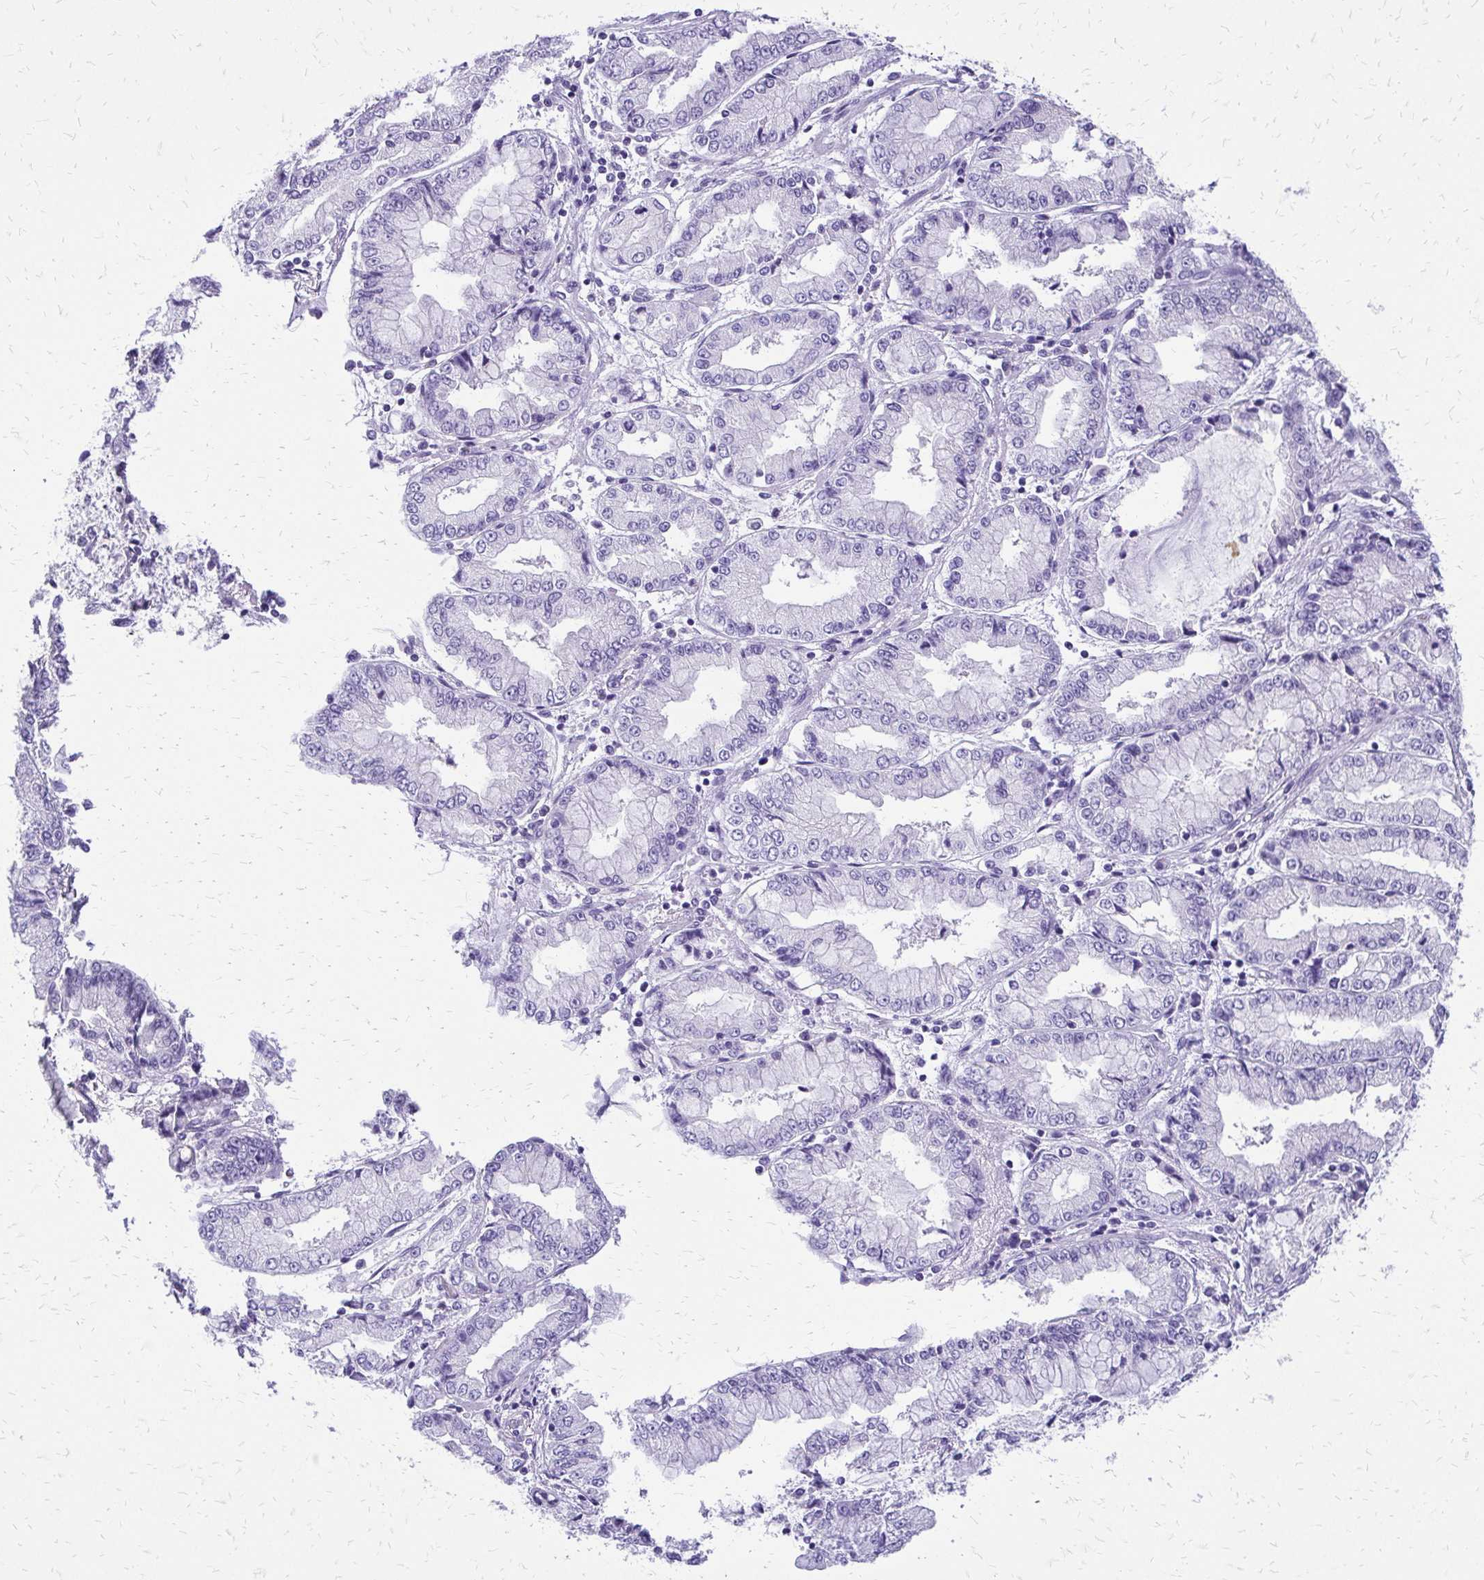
{"staining": {"intensity": "negative", "quantity": "none", "location": "none"}, "tissue": "stomach cancer", "cell_type": "Tumor cells", "image_type": "cancer", "snomed": [{"axis": "morphology", "description": "Adenocarcinoma, NOS"}, {"axis": "topography", "description": "Stomach, upper"}], "caption": "Histopathology image shows no significant protein positivity in tumor cells of stomach cancer.", "gene": "SLC32A1", "patient": {"sex": "female", "age": 74}}